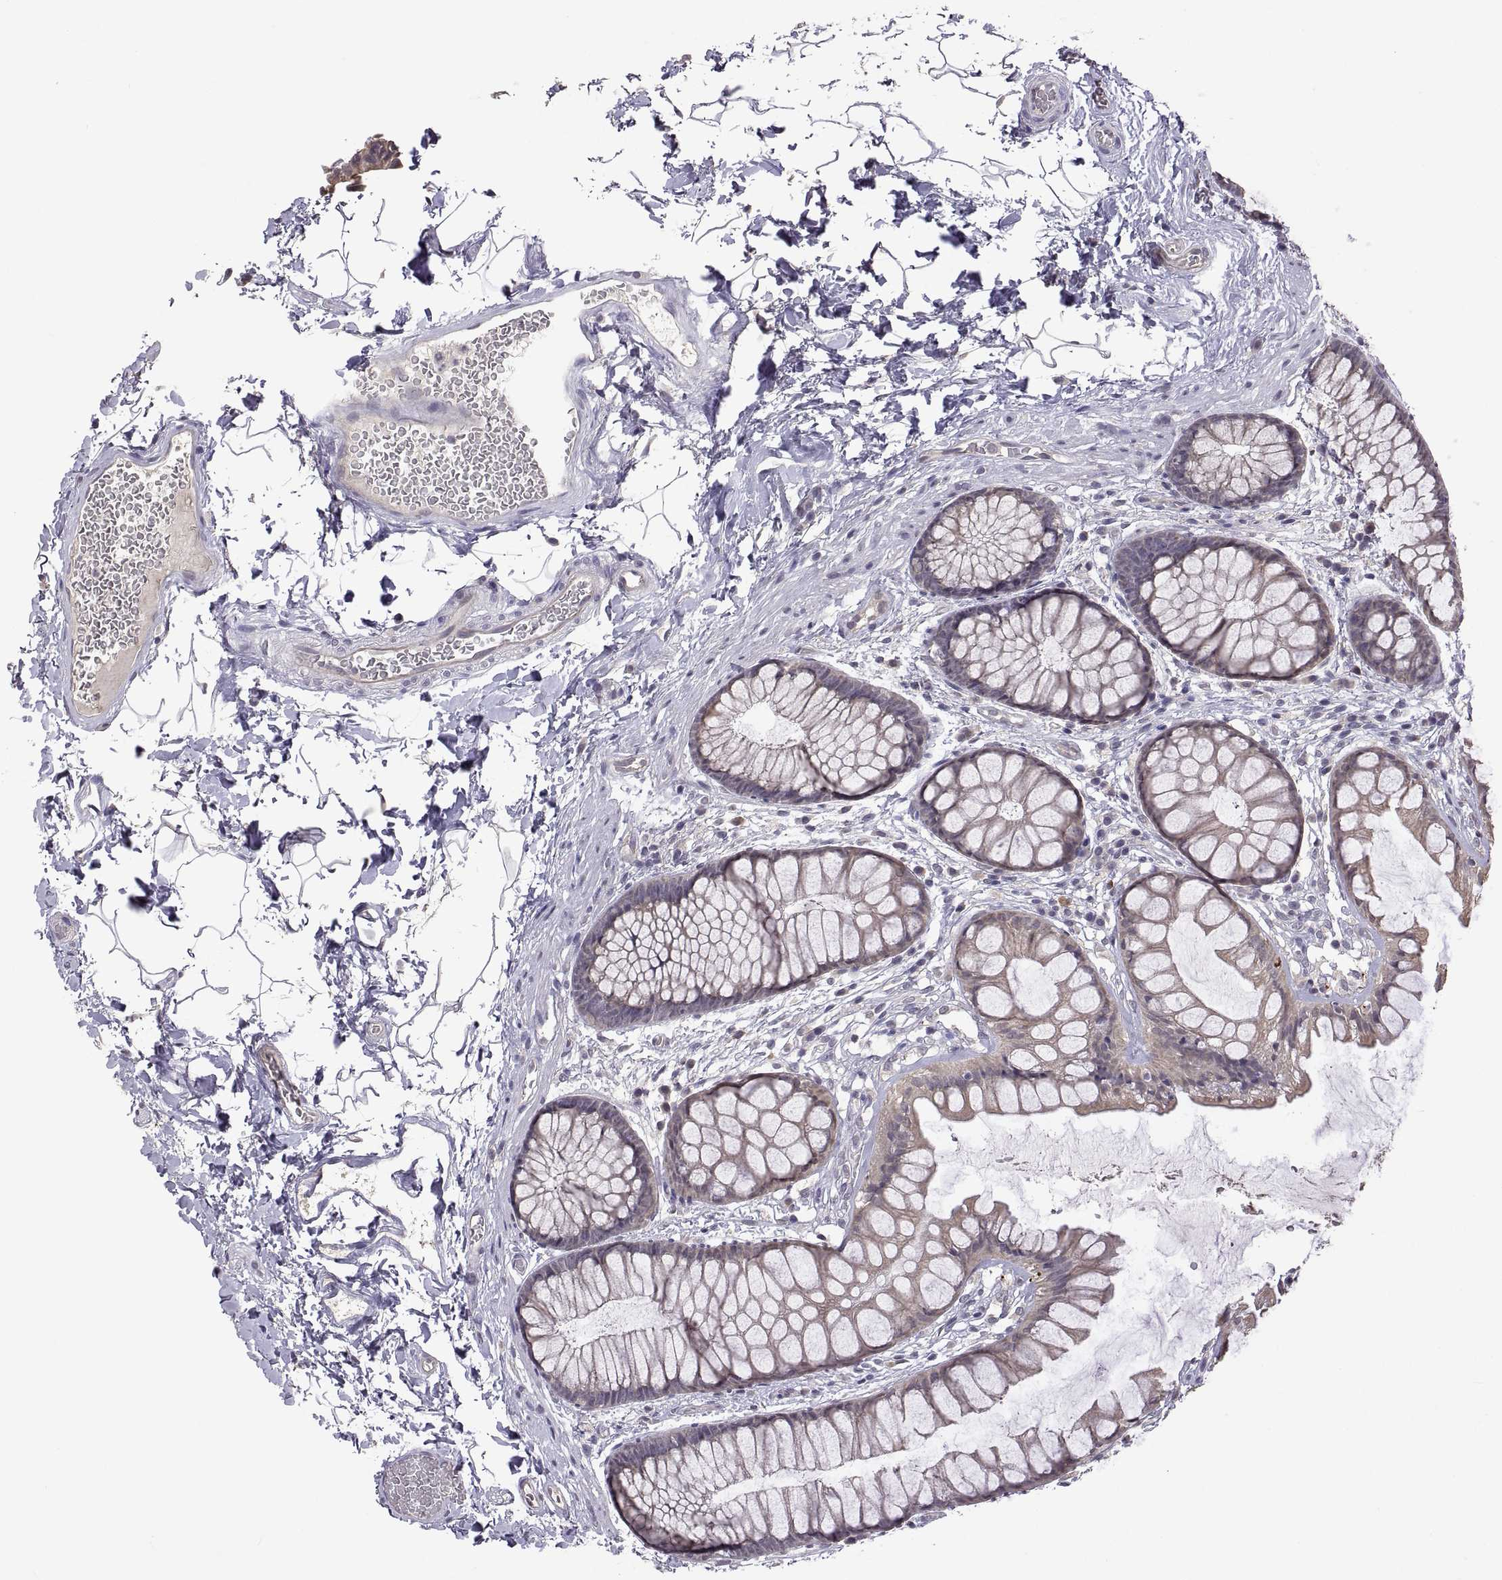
{"staining": {"intensity": "moderate", "quantity": "<25%", "location": "cytoplasmic/membranous"}, "tissue": "rectum", "cell_type": "Glandular cells", "image_type": "normal", "snomed": [{"axis": "morphology", "description": "Normal tissue, NOS"}, {"axis": "topography", "description": "Rectum"}], "caption": "Immunohistochemistry photomicrograph of normal human rectum stained for a protein (brown), which demonstrates low levels of moderate cytoplasmic/membranous positivity in approximately <25% of glandular cells.", "gene": "LAMA1", "patient": {"sex": "female", "age": 62}}